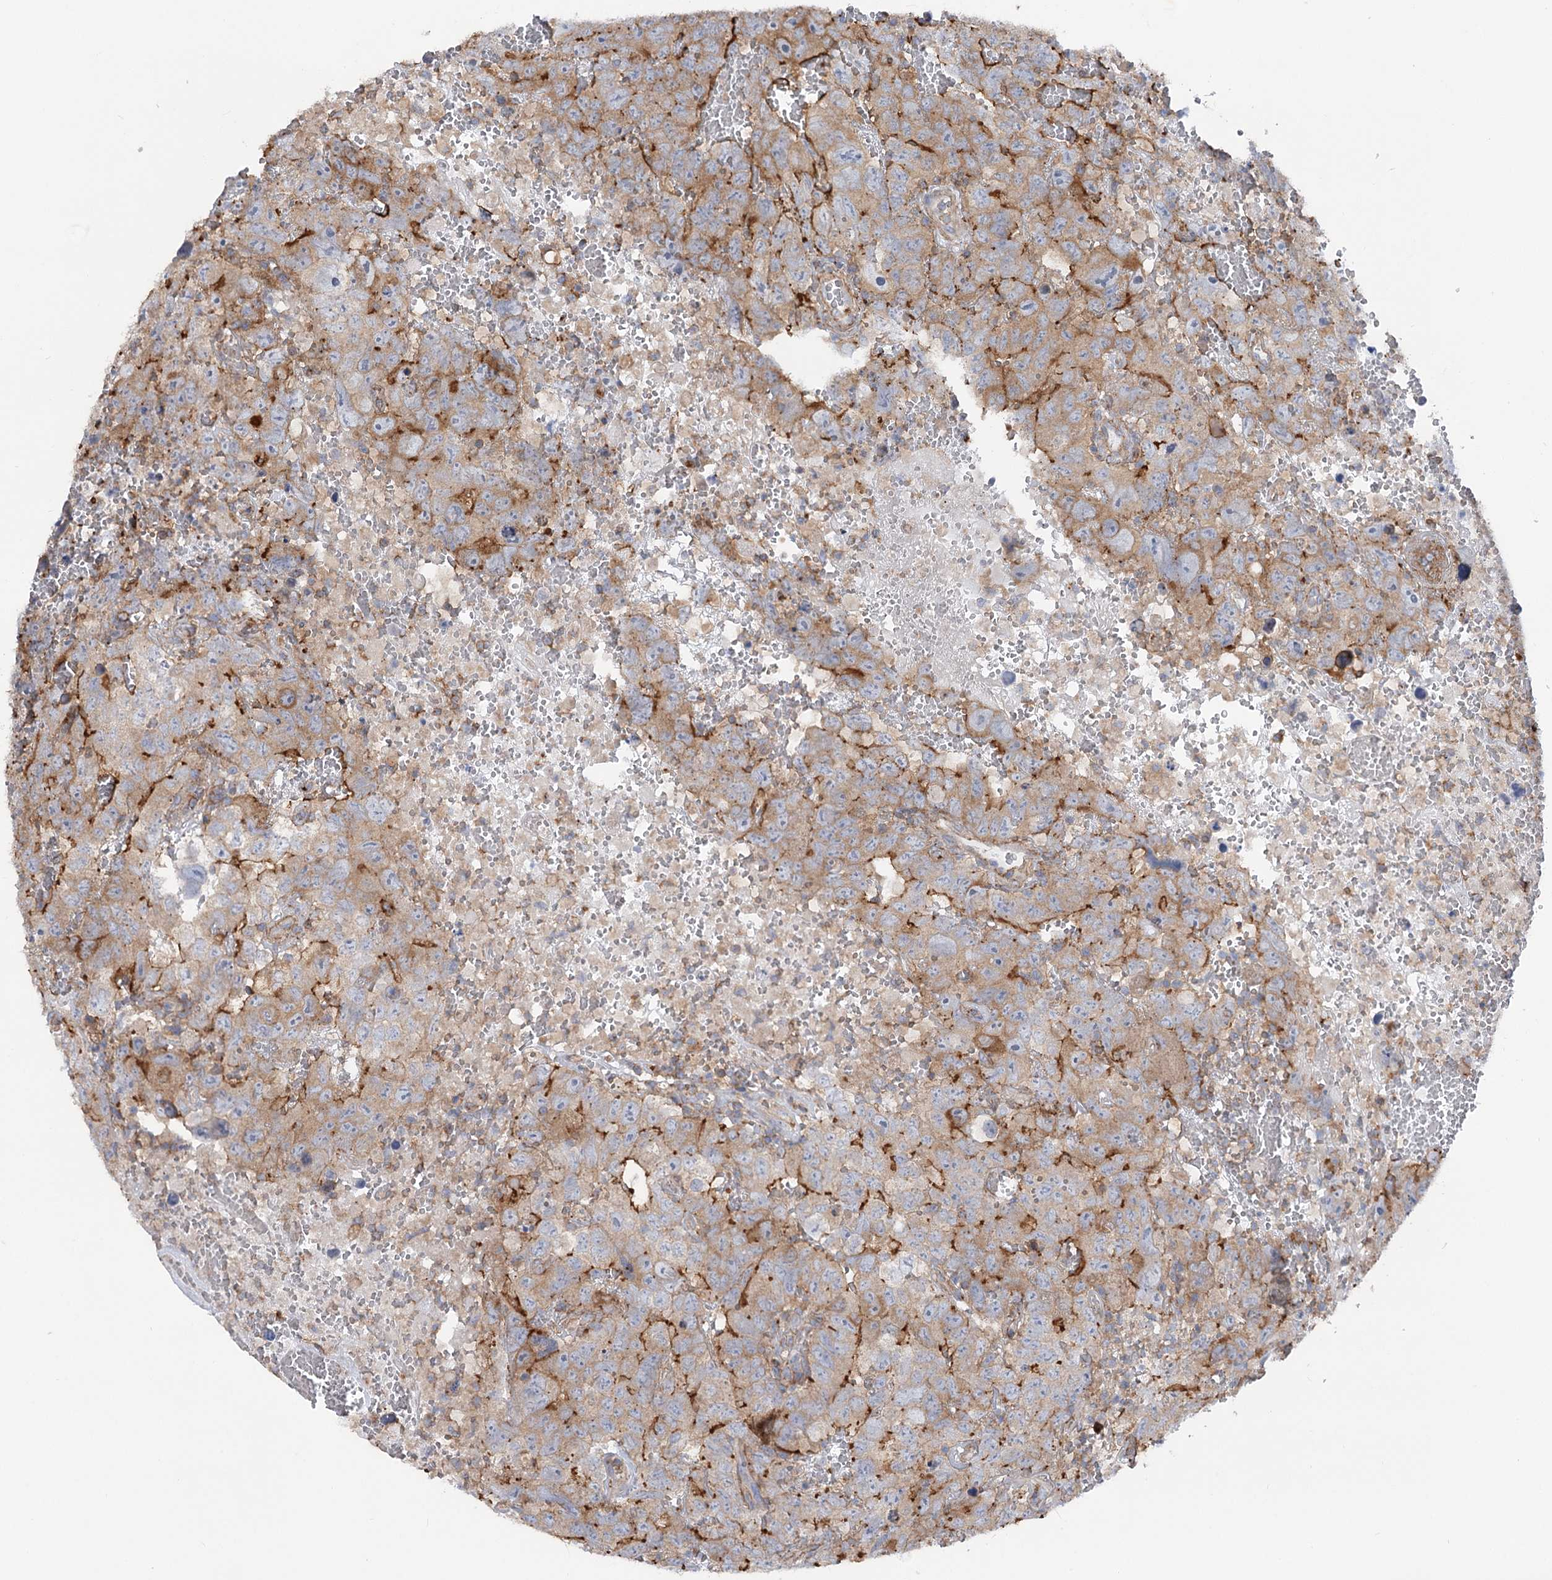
{"staining": {"intensity": "moderate", "quantity": ">75%", "location": "cytoplasmic/membranous"}, "tissue": "testis cancer", "cell_type": "Tumor cells", "image_type": "cancer", "snomed": [{"axis": "morphology", "description": "Carcinoma, Embryonal, NOS"}, {"axis": "topography", "description": "Testis"}], "caption": "Protein expression analysis of testis cancer (embryonal carcinoma) demonstrates moderate cytoplasmic/membranous expression in about >75% of tumor cells.", "gene": "LARP1B", "patient": {"sex": "male", "age": 45}}